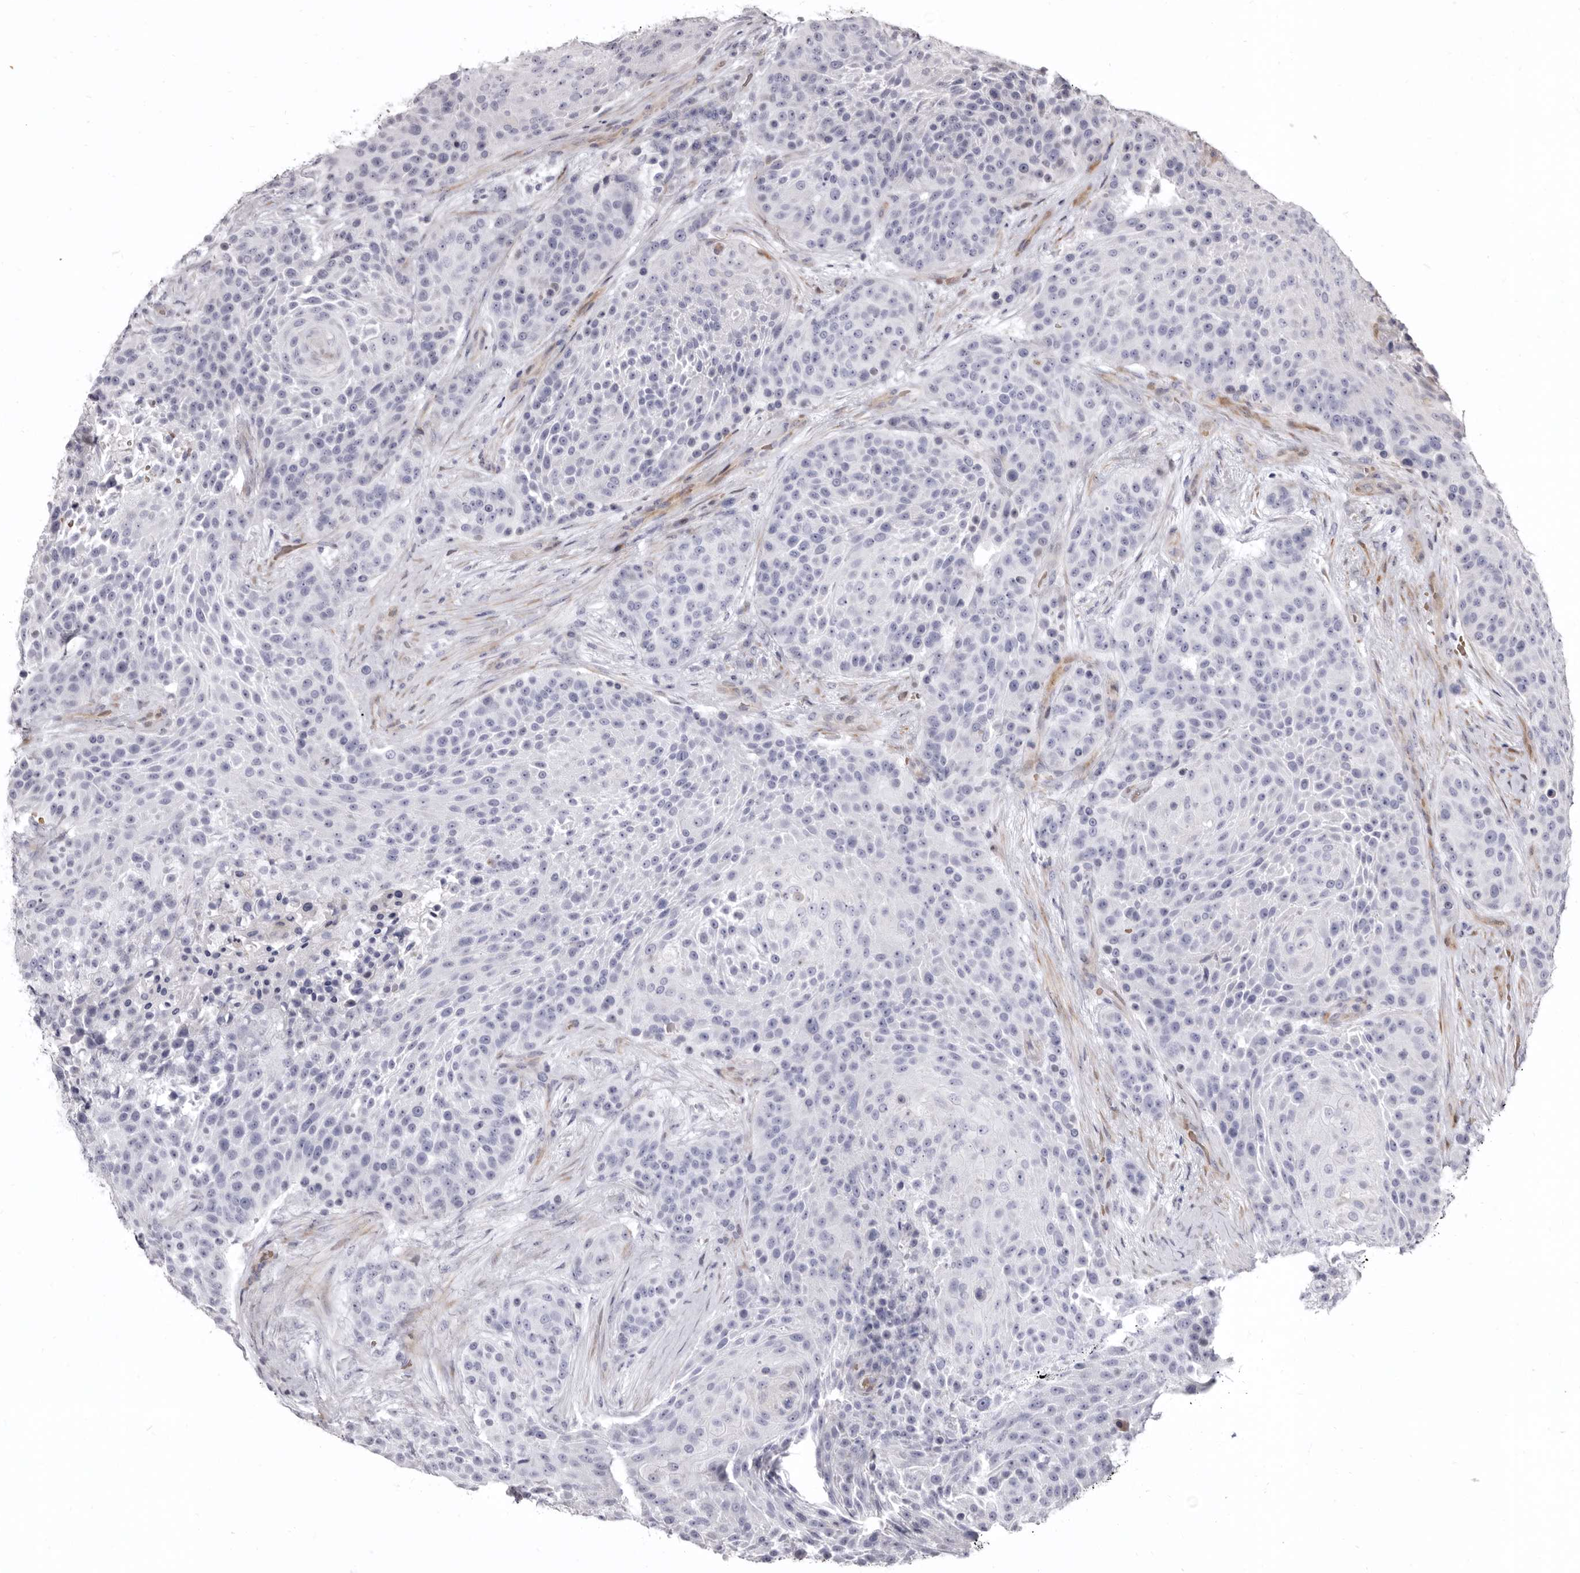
{"staining": {"intensity": "negative", "quantity": "none", "location": "none"}, "tissue": "urothelial cancer", "cell_type": "Tumor cells", "image_type": "cancer", "snomed": [{"axis": "morphology", "description": "Urothelial carcinoma, High grade"}, {"axis": "topography", "description": "Urinary bladder"}], "caption": "Immunohistochemistry (IHC) photomicrograph of human urothelial cancer stained for a protein (brown), which demonstrates no expression in tumor cells.", "gene": "AIDA", "patient": {"sex": "female", "age": 63}}